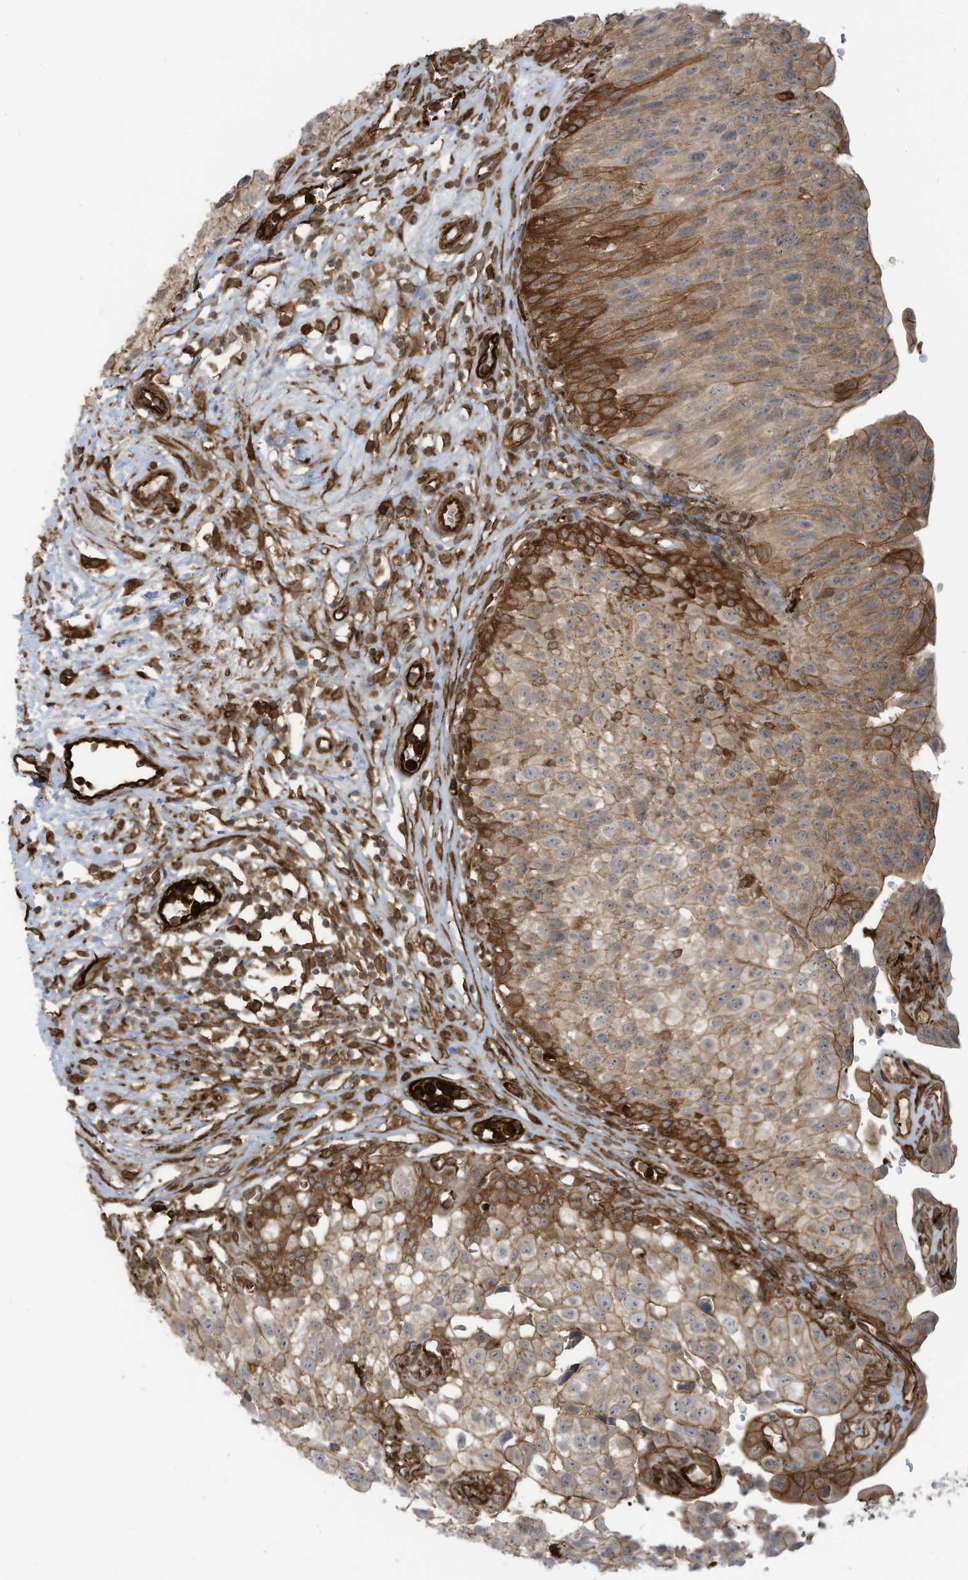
{"staining": {"intensity": "strong", "quantity": "25%-75%", "location": "cytoplasmic/membranous"}, "tissue": "urinary bladder", "cell_type": "Urothelial cells", "image_type": "normal", "snomed": [{"axis": "morphology", "description": "Normal tissue, NOS"}, {"axis": "topography", "description": "Urinary bladder"}], "caption": "Immunohistochemical staining of unremarkable urinary bladder reveals strong cytoplasmic/membranous protein expression in approximately 25%-75% of urothelial cells.", "gene": "SLC9A2", "patient": {"sex": "male", "age": 51}}